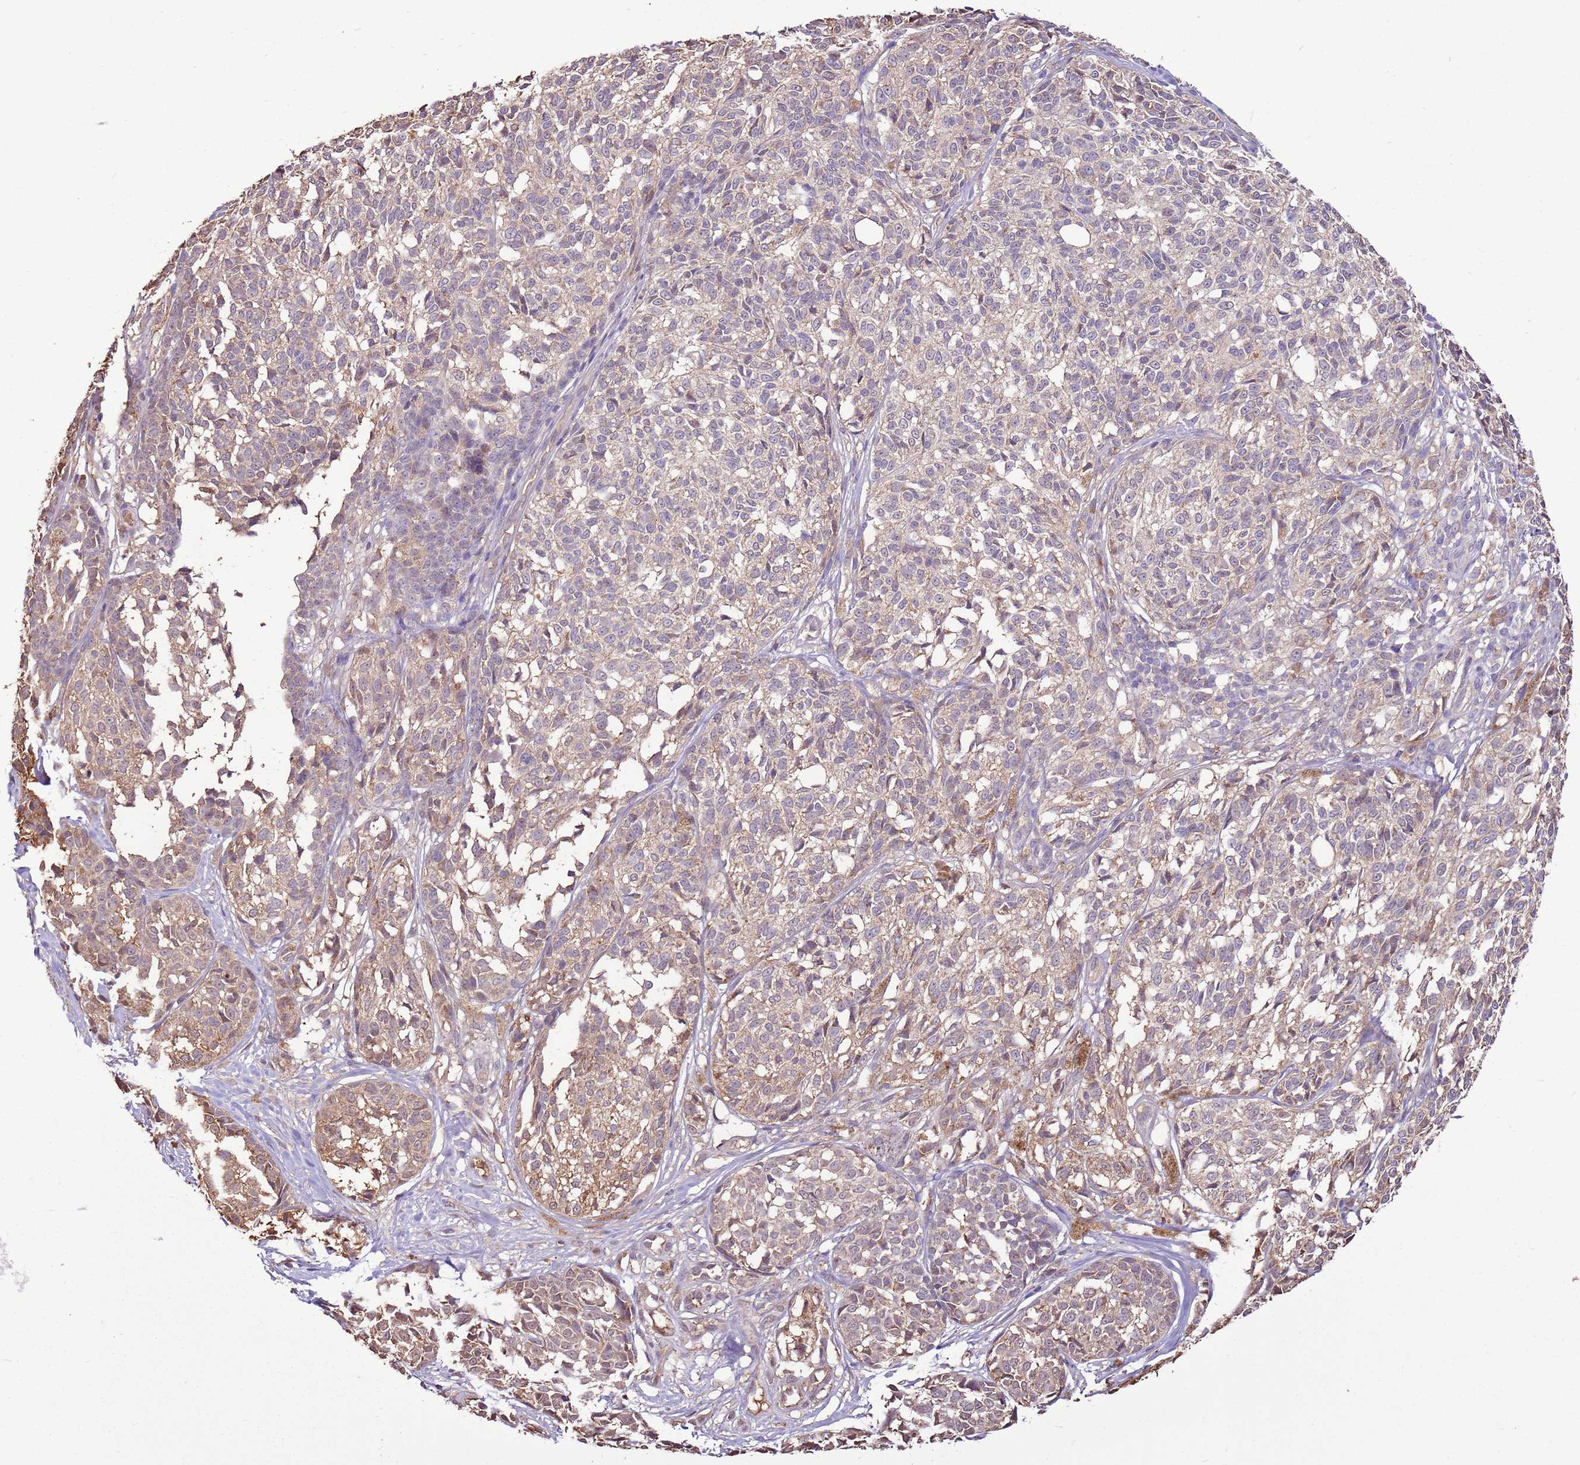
{"staining": {"intensity": "weak", "quantity": "25%-75%", "location": "cytoplasmic/membranous"}, "tissue": "melanoma", "cell_type": "Tumor cells", "image_type": "cancer", "snomed": [{"axis": "morphology", "description": "Malignant melanoma, NOS"}, {"axis": "topography", "description": "Skin of upper extremity"}], "caption": "Weak cytoplasmic/membranous positivity for a protein is identified in about 25%-75% of tumor cells of melanoma using IHC.", "gene": "BBS5", "patient": {"sex": "male", "age": 40}}